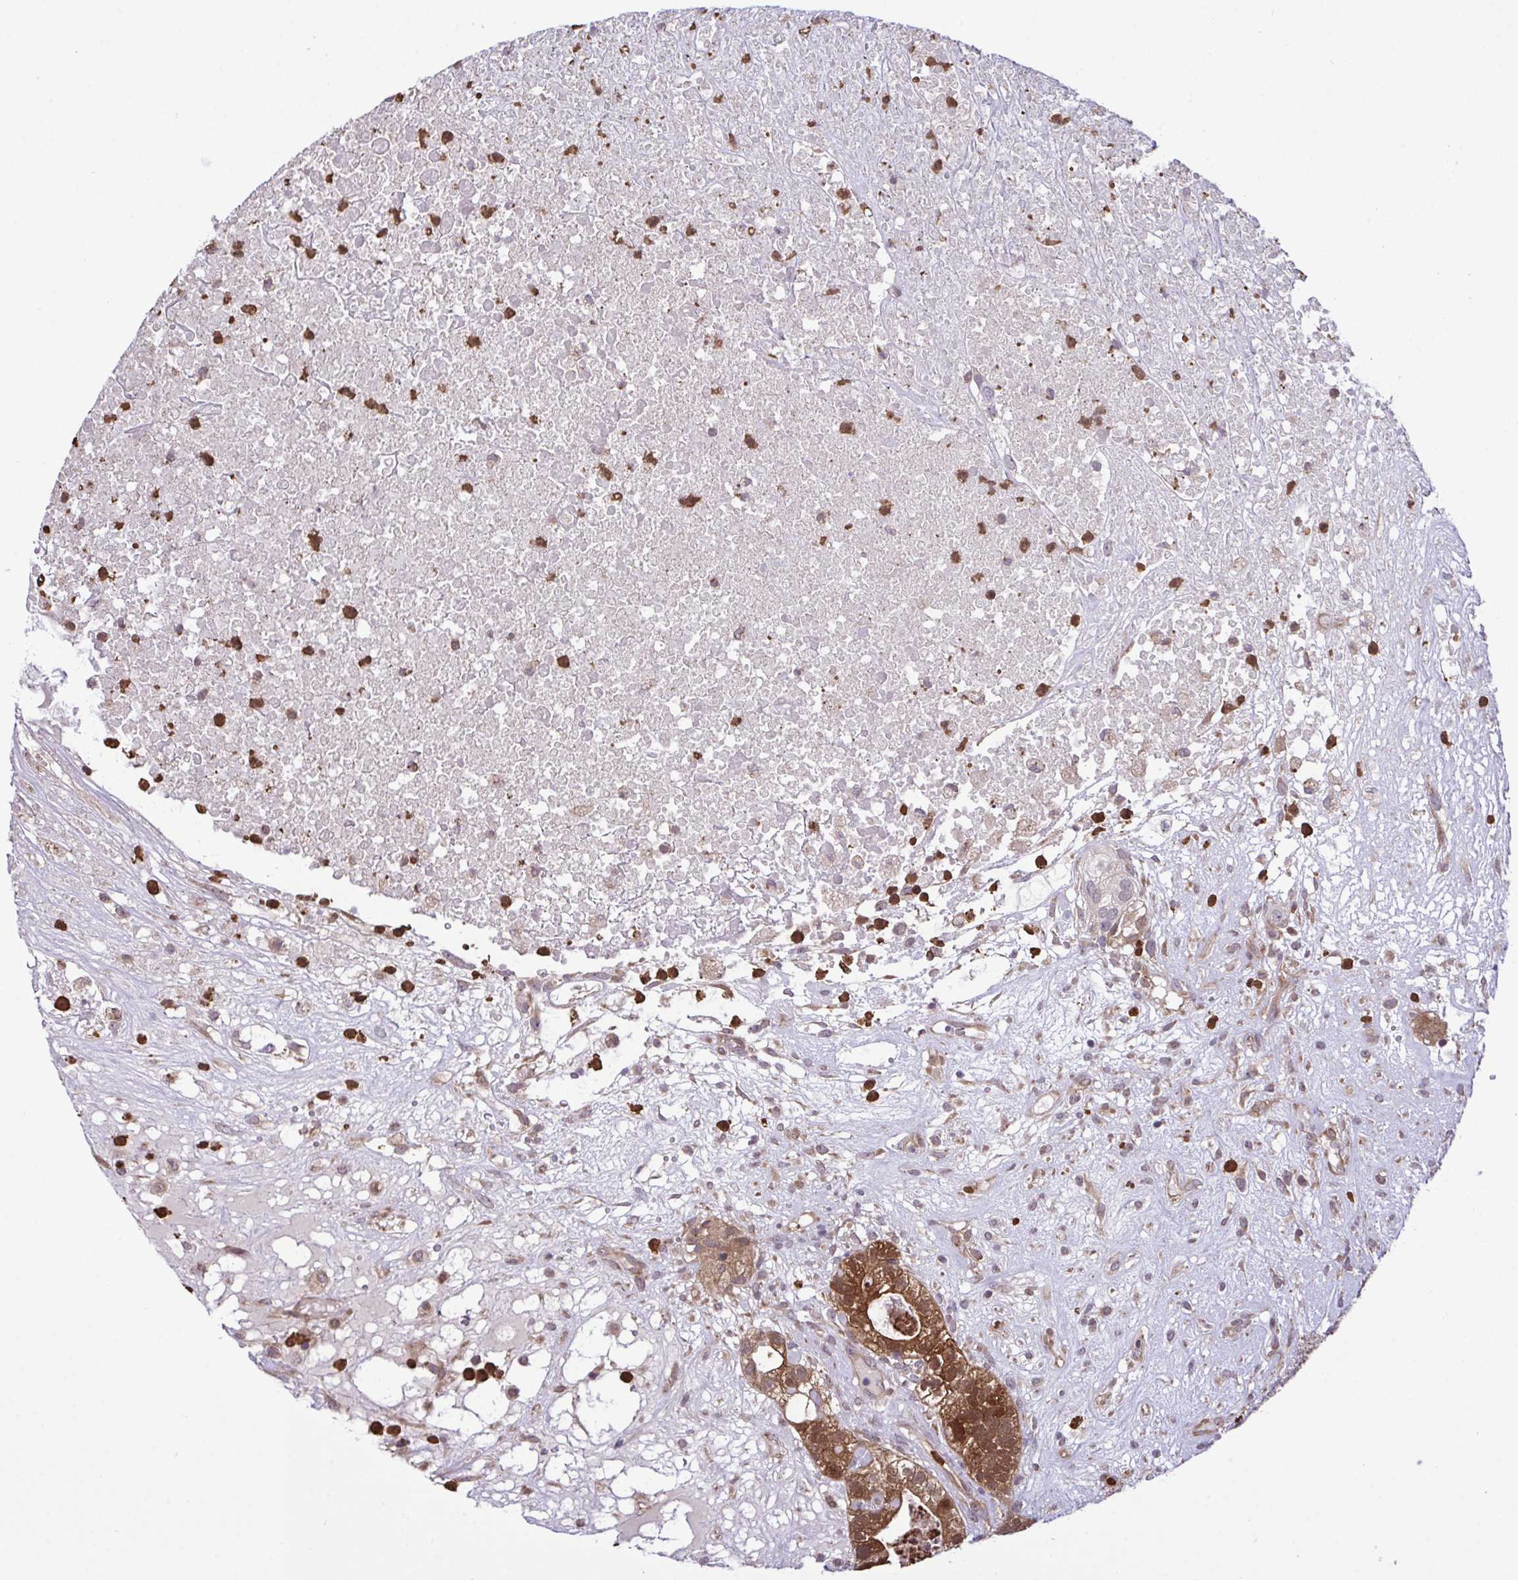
{"staining": {"intensity": "strong", "quantity": ">75%", "location": "cytoplasmic/membranous"}, "tissue": "testis cancer", "cell_type": "Tumor cells", "image_type": "cancer", "snomed": [{"axis": "morphology", "description": "Seminoma, NOS"}, {"axis": "morphology", "description": "Carcinoma, Embryonal, NOS"}, {"axis": "topography", "description": "Testis"}], "caption": "IHC of human testis cancer exhibits high levels of strong cytoplasmic/membranous staining in about >75% of tumor cells.", "gene": "CMPK1", "patient": {"sex": "male", "age": 41}}